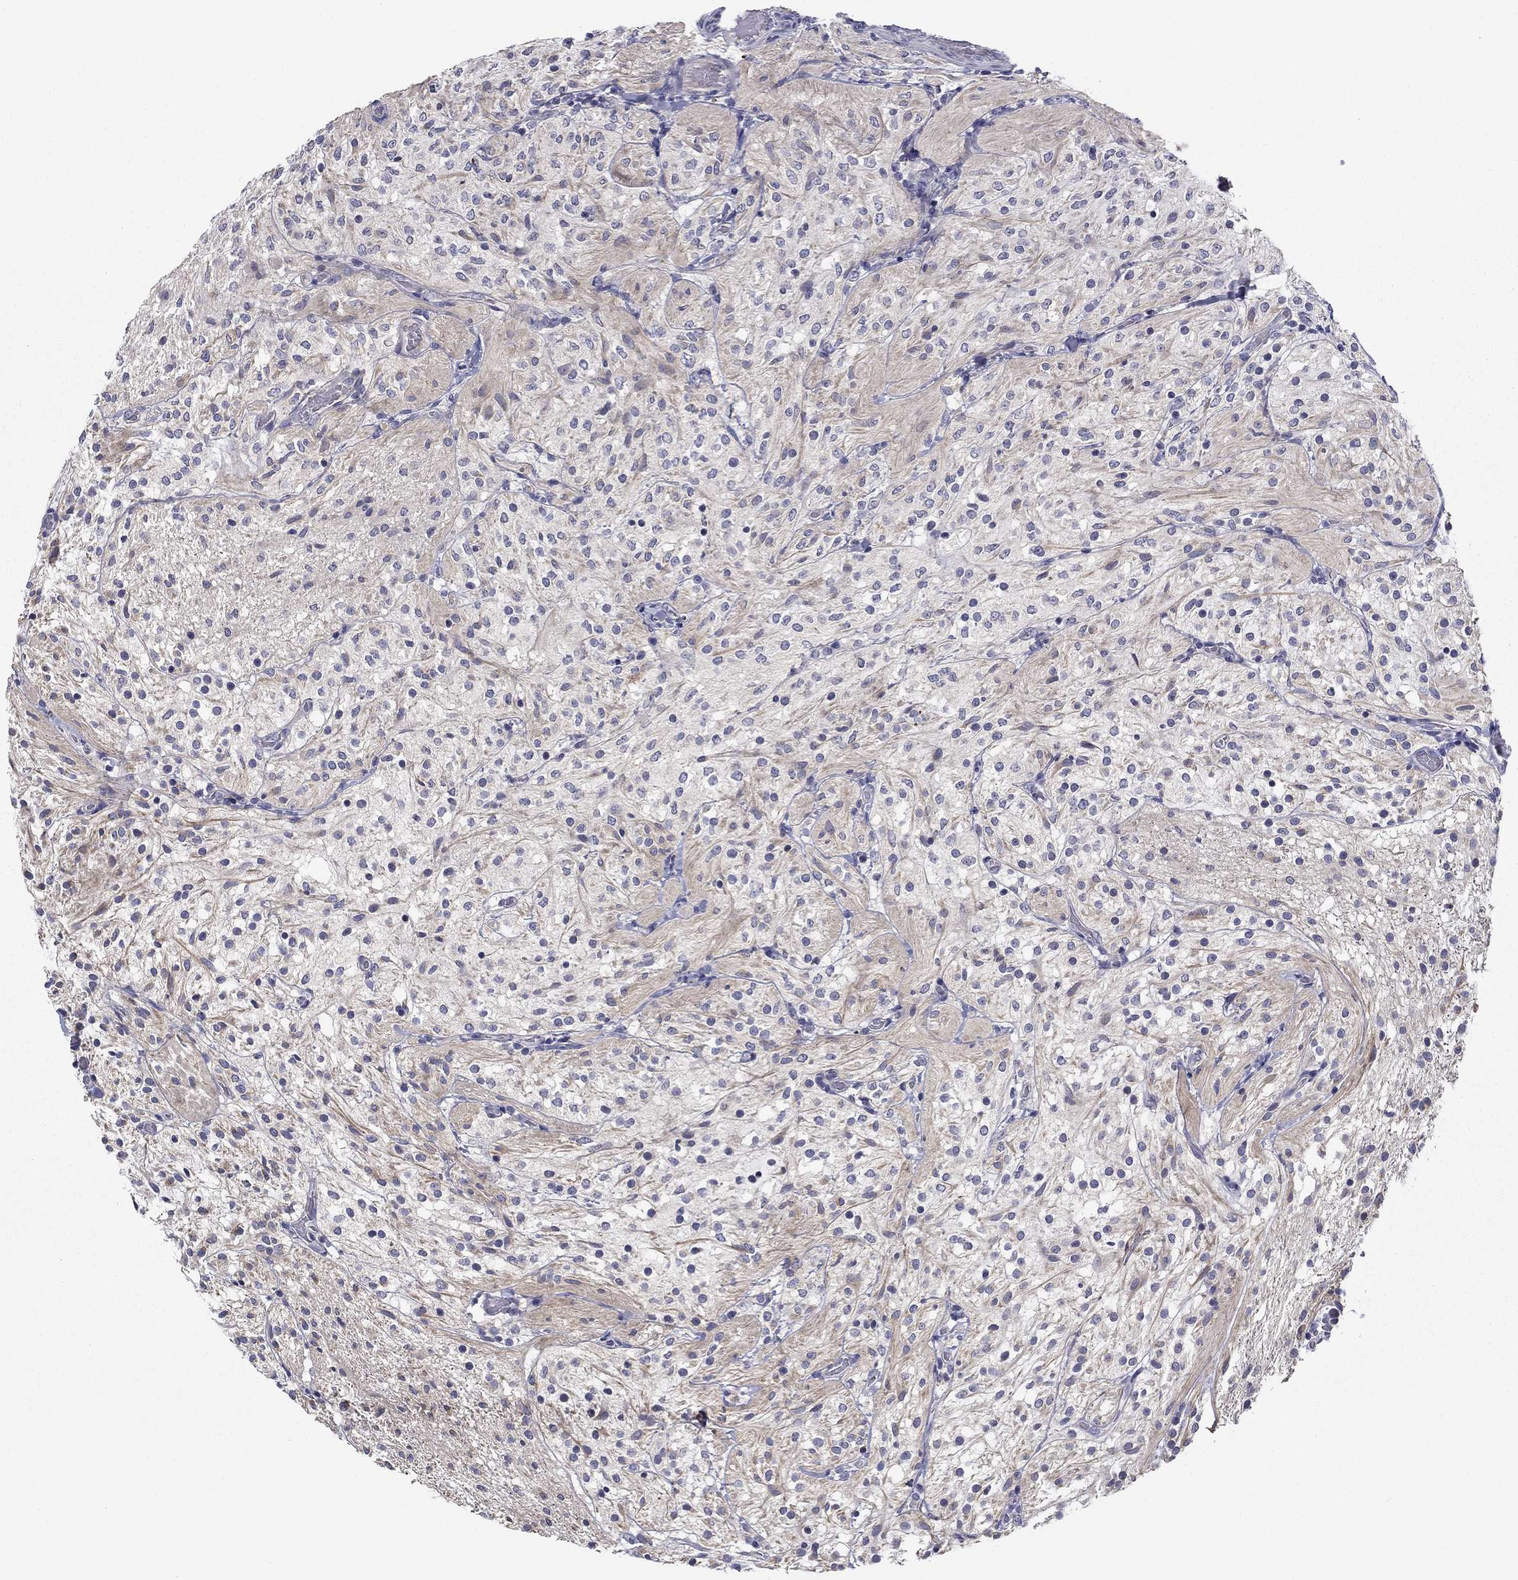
{"staining": {"intensity": "negative", "quantity": "none", "location": "none"}, "tissue": "glioma", "cell_type": "Tumor cells", "image_type": "cancer", "snomed": [{"axis": "morphology", "description": "Glioma, malignant, Low grade"}, {"axis": "topography", "description": "Brain"}], "caption": "Immunohistochemical staining of malignant glioma (low-grade) exhibits no significant positivity in tumor cells. The staining was performed using DAB (3,3'-diaminobenzidine) to visualize the protein expression in brown, while the nuclei were stained in blue with hematoxylin (Magnification: 20x).", "gene": "SPATA7", "patient": {"sex": "male", "age": 3}}